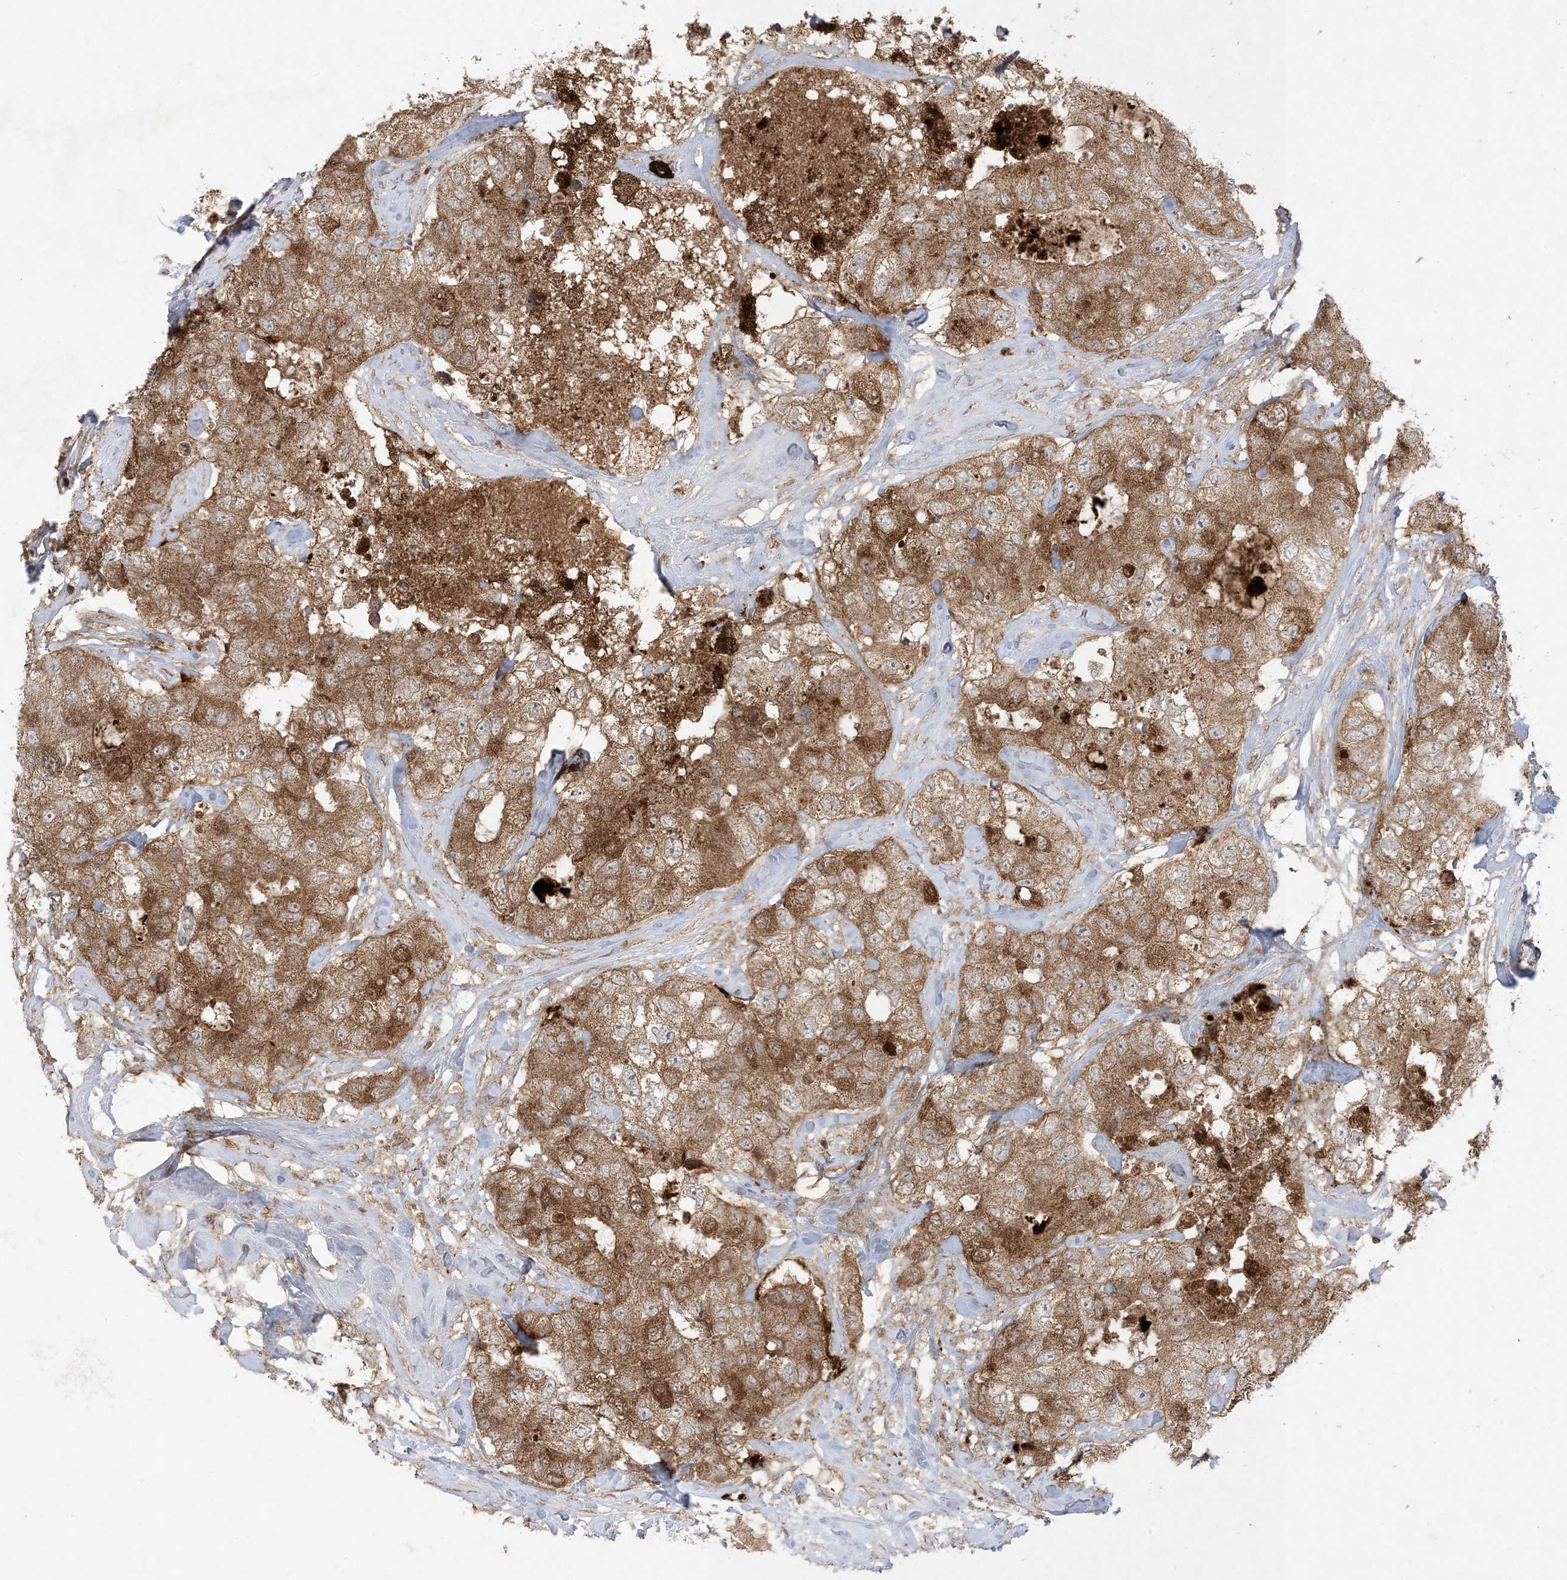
{"staining": {"intensity": "moderate", "quantity": ">75%", "location": "cytoplasmic/membranous"}, "tissue": "breast cancer", "cell_type": "Tumor cells", "image_type": "cancer", "snomed": [{"axis": "morphology", "description": "Duct carcinoma"}, {"axis": "topography", "description": "Breast"}], "caption": "DAB immunohistochemical staining of invasive ductal carcinoma (breast) exhibits moderate cytoplasmic/membranous protein positivity in approximately >75% of tumor cells.", "gene": "UBE2C", "patient": {"sex": "female", "age": 62}}